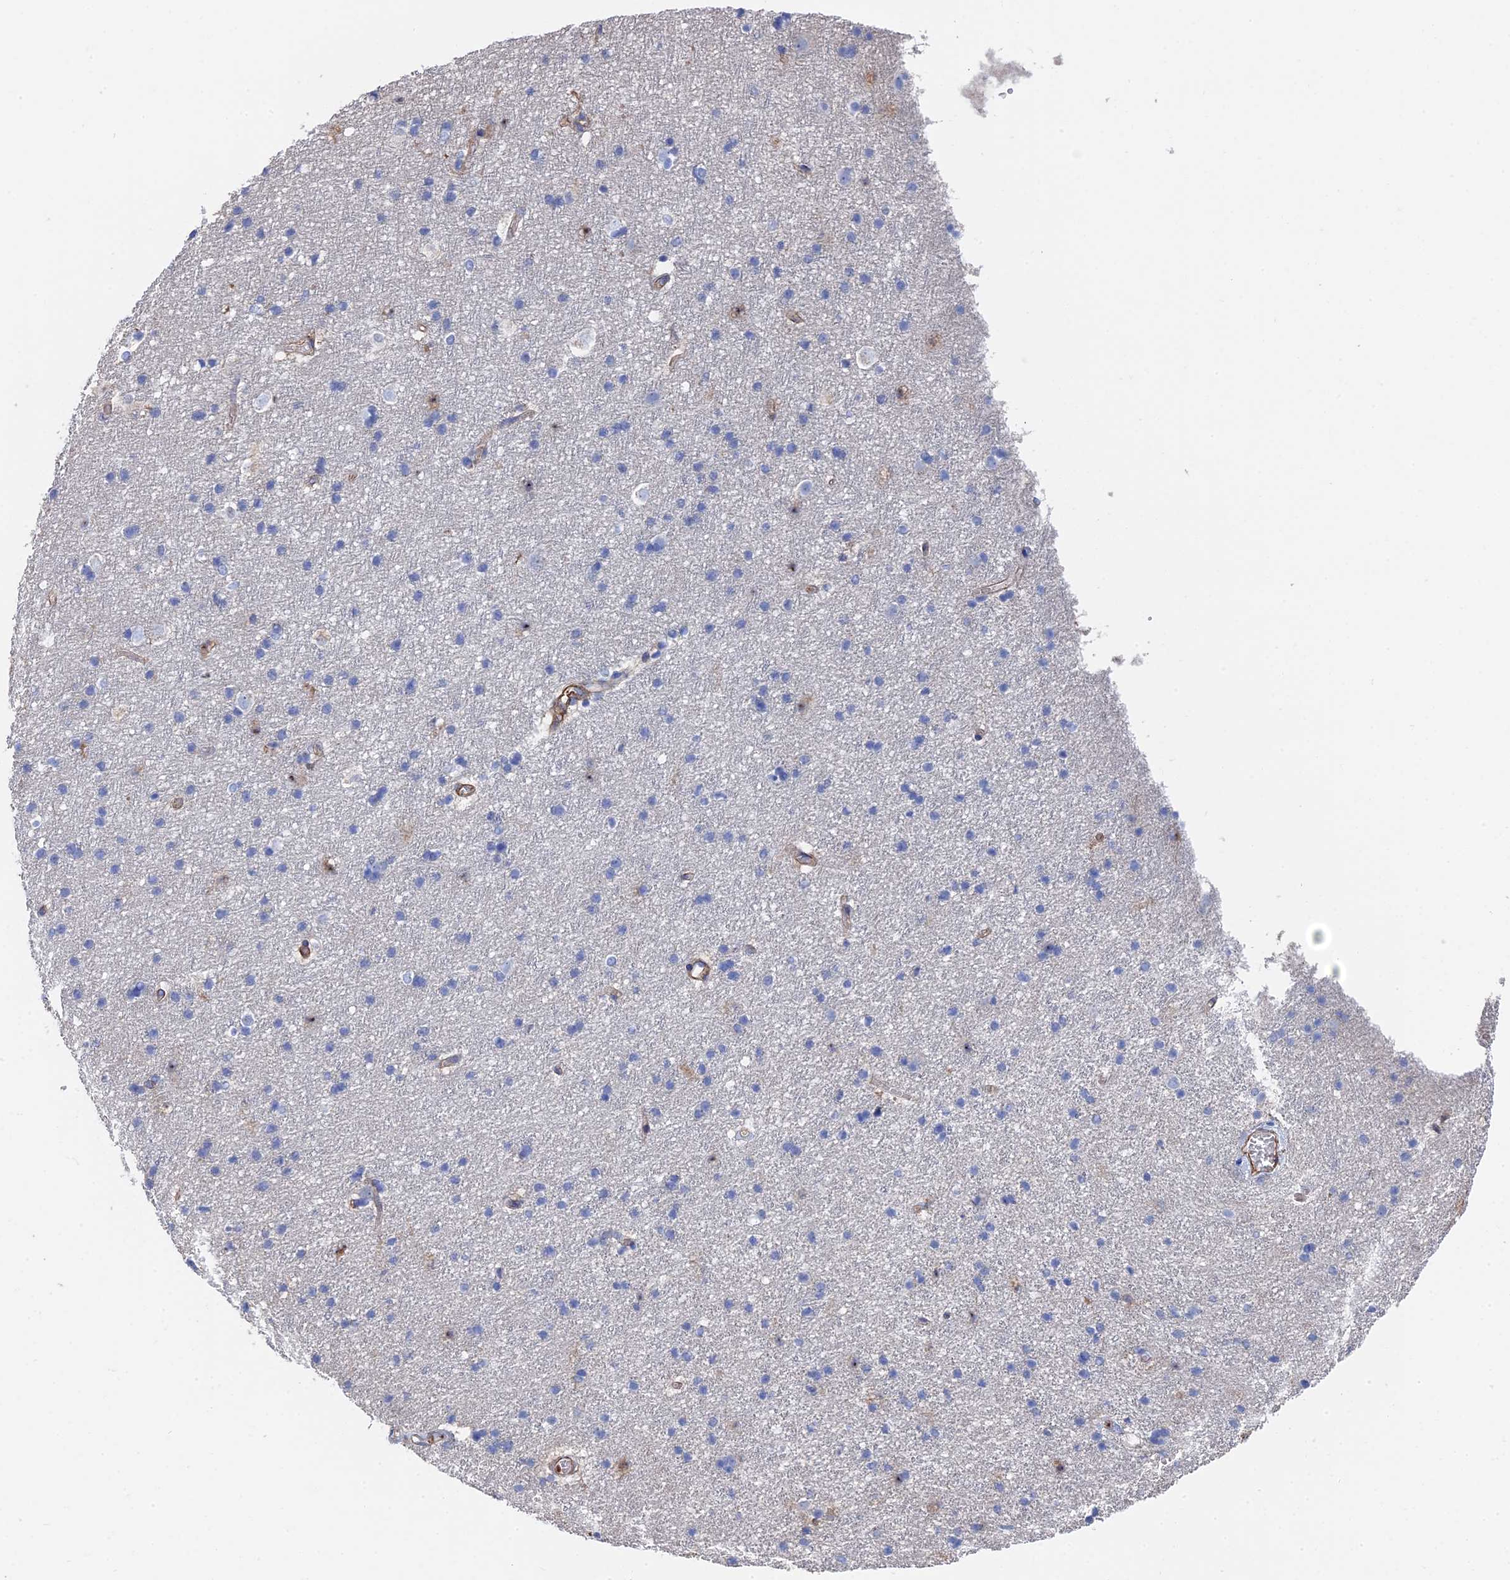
{"staining": {"intensity": "moderate", "quantity": "25%-75%", "location": "cytoplasmic/membranous"}, "tissue": "cerebral cortex", "cell_type": "Endothelial cells", "image_type": "normal", "snomed": [{"axis": "morphology", "description": "Normal tissue, NOS"}, {"axis": "topography", "description": "Cerebral cortex"}], "caption": "Cerebral cortex stained with DAB (3,3'-diaminobenzidine) immunohistochemistry shows medium levels of moderate cytoplasmic/membranous staining in approximately 25%-75% of endothelial cells. Ihc stains the protein in brown and the nuclei are stained blue.", "gene": "STRA6", "patient": {"sex": "male", "age": 54}}